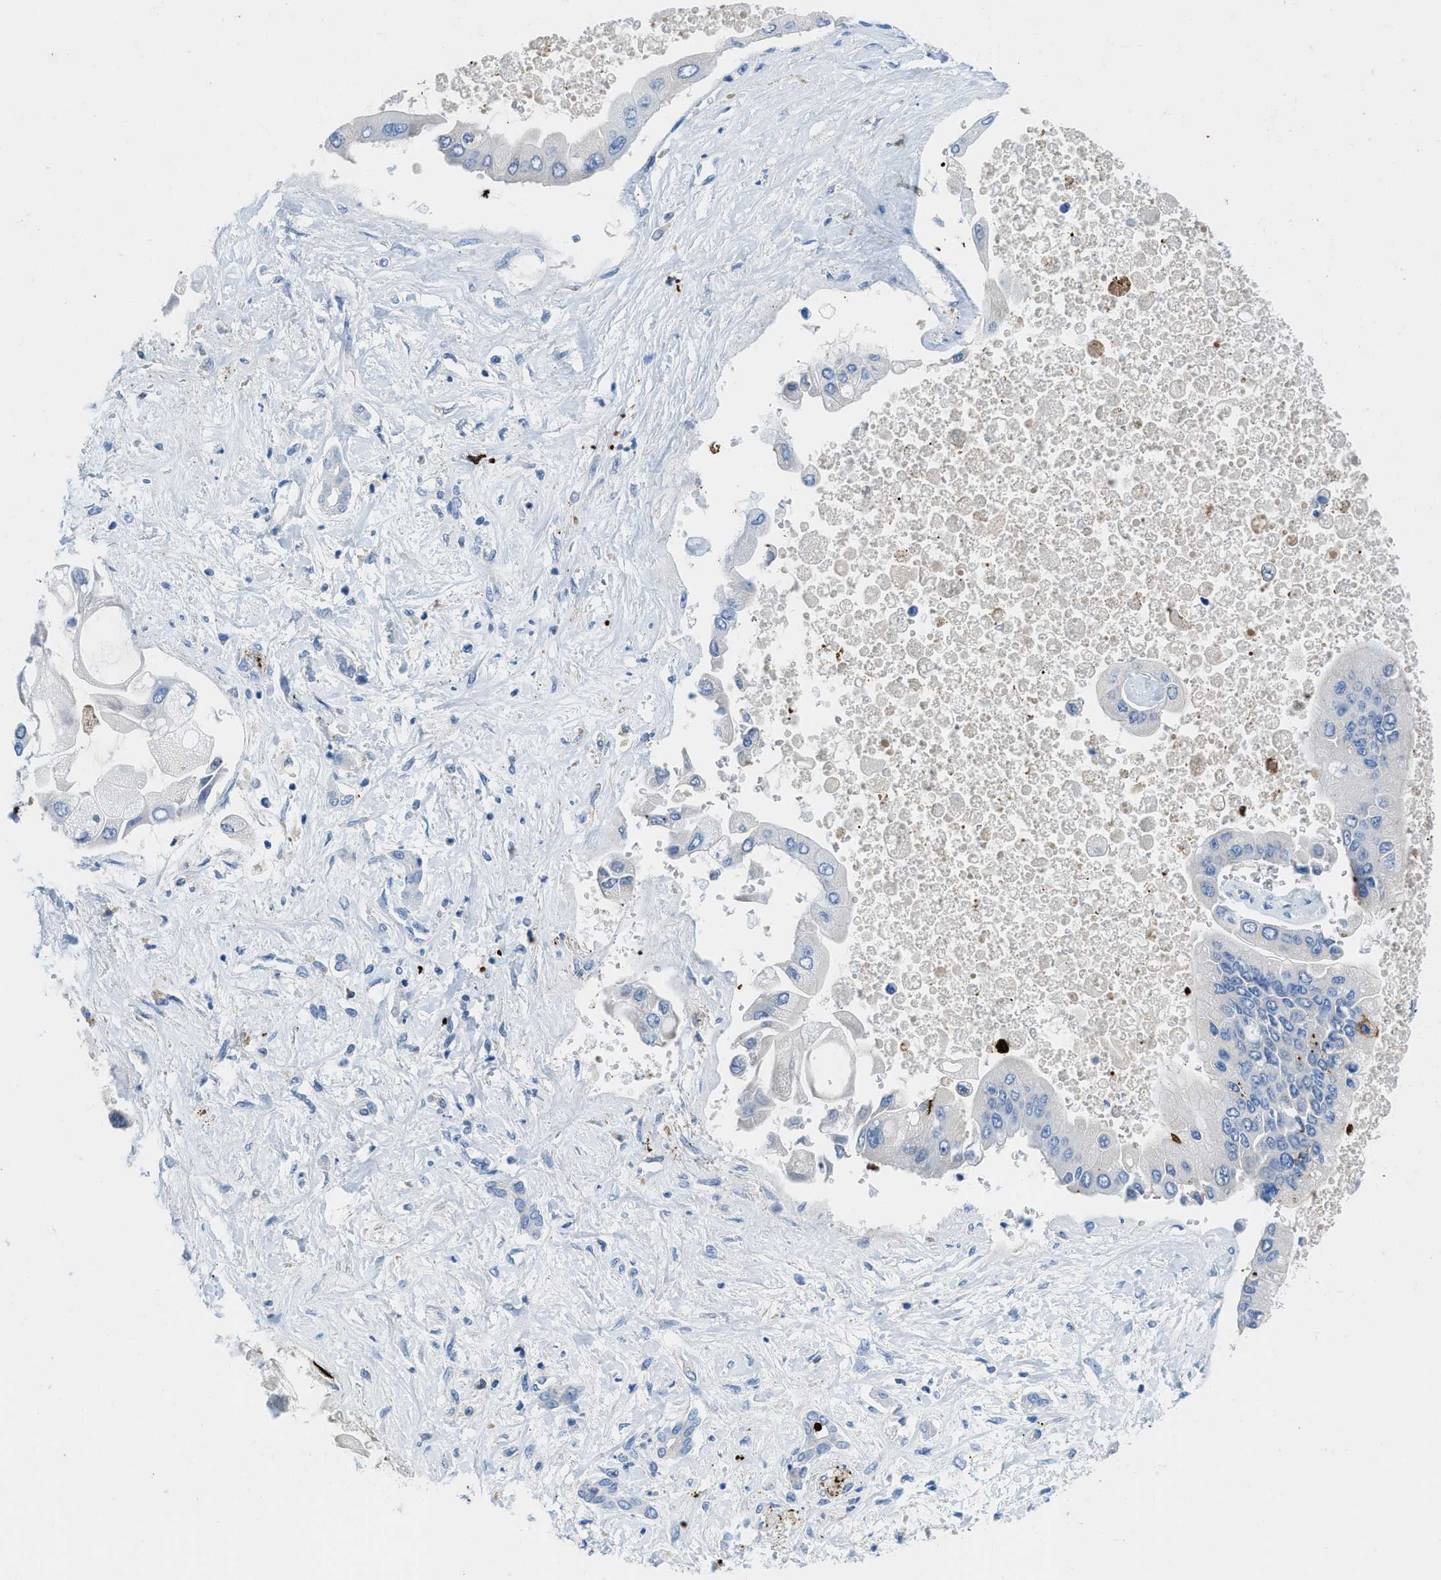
{"staining": {"intensity": "negative", "quantity": "none", "location": "none"}, "tissue": "liver cancer", "cell_type": "Tumor cells", "image_type": "cancer", "snomed": [{"axis": "morphology", "description": "Cholangiocarcinoma"}, {"axis": "topography", "description": "Liver"}], "caption": "Immunohistochemistry photomicrograph of neoplastic tissue: liver cancer (cholangiocarcinoma) stained with DAB (3,3'-diaminobenzidine) exhibits no significant protein positivity in tumor cells.", "gene": "XCR1", "patient": {"sex": "male", "age": 50}}